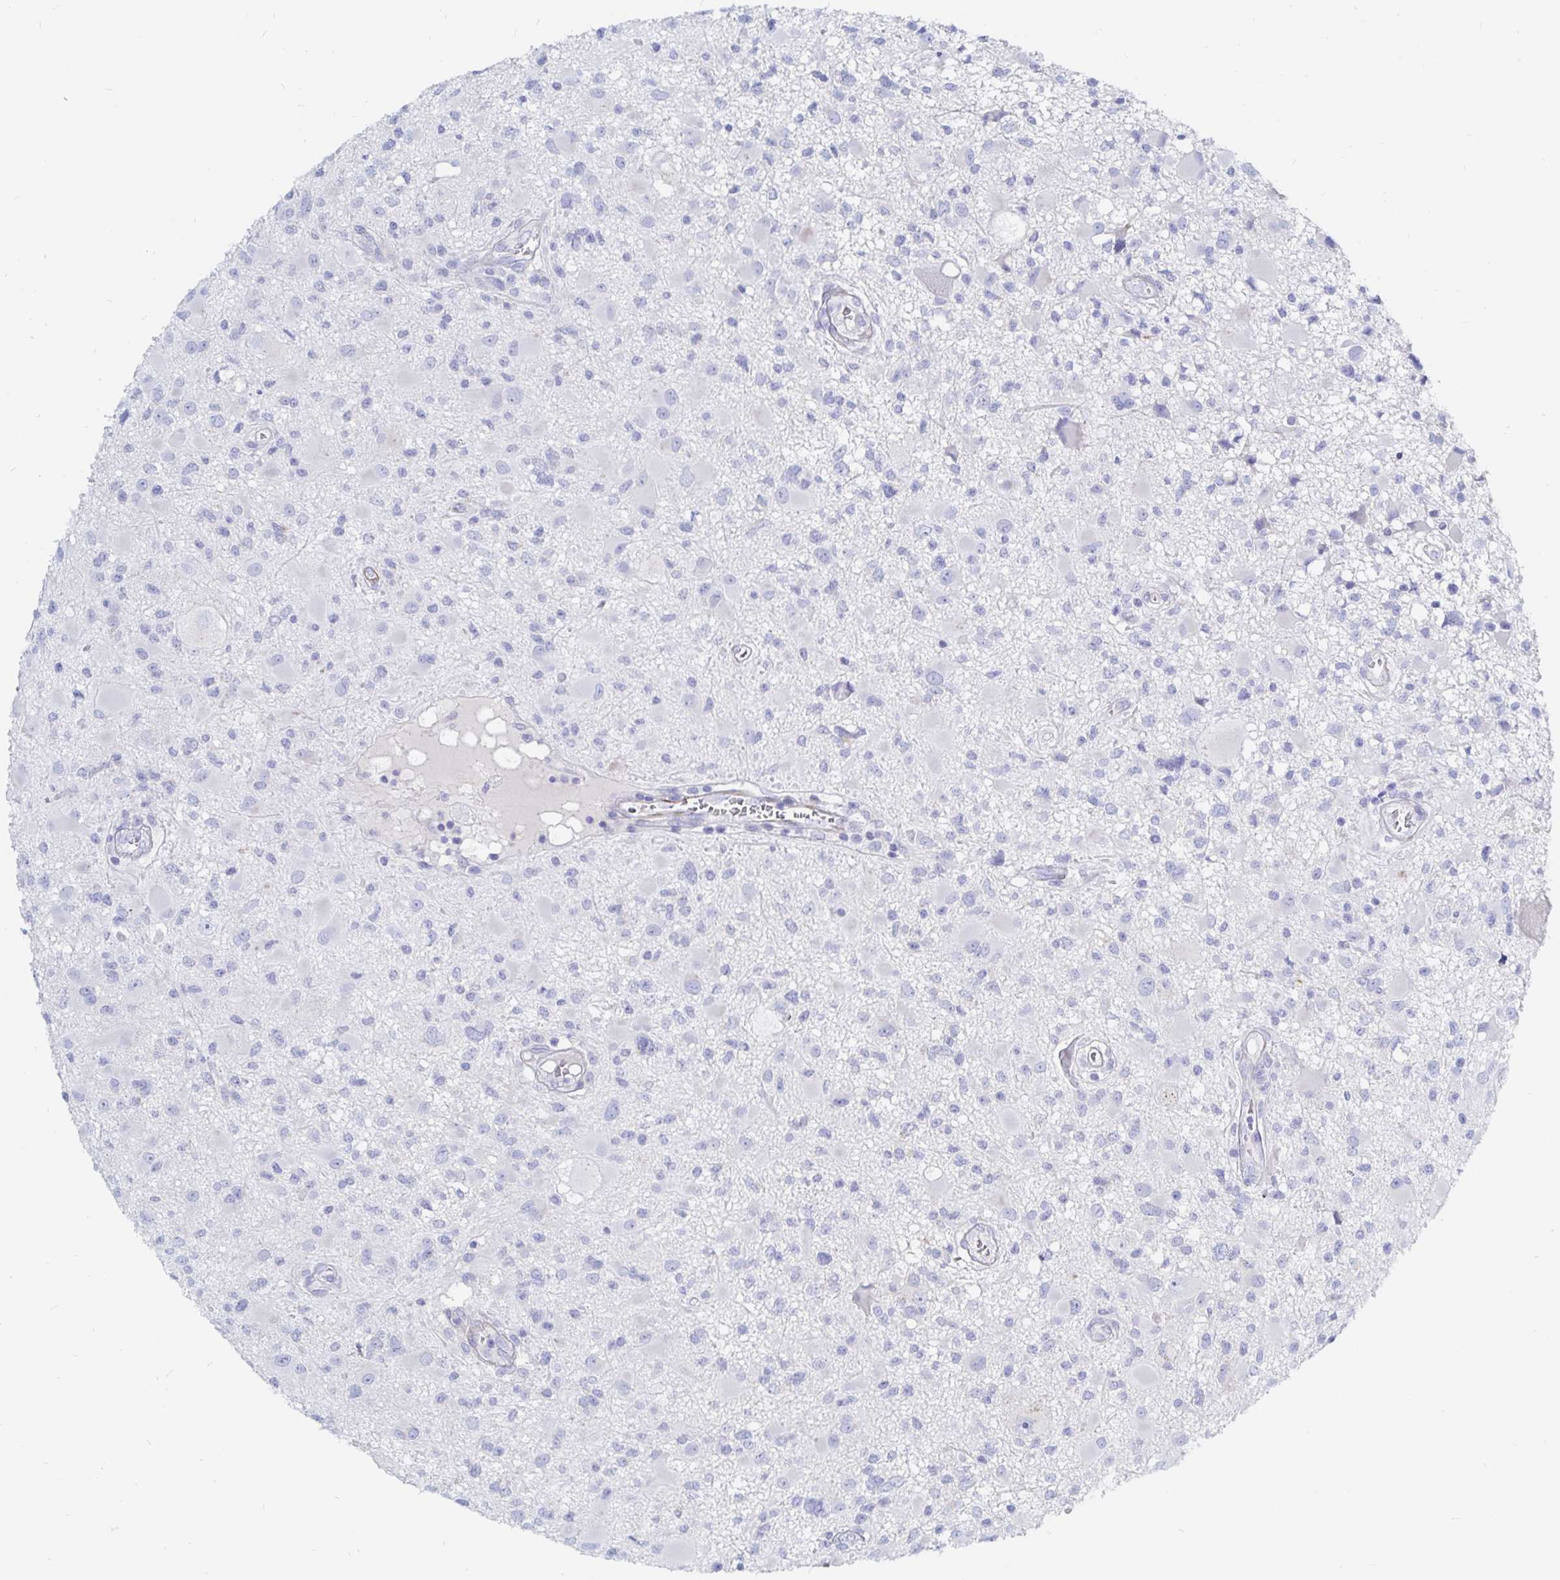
{"staining": {"intensity": "negative", "quantity": "none", "location": "none"}, "tissue": "glioma", "cell_type": "Tumor cells", "image_type": "cancer", "snomed": [{"axis": "morphology", "description": "Glioma, malignant, High grade"}, {"axis": "topography", "description": "Brain"}], "caption": "Malignant high-grade glioma was stained to show a protein in brown. There is no significant staining in tumor cells.", "gene": "COX16", "patient": {"sex": "male", "age": 54}}